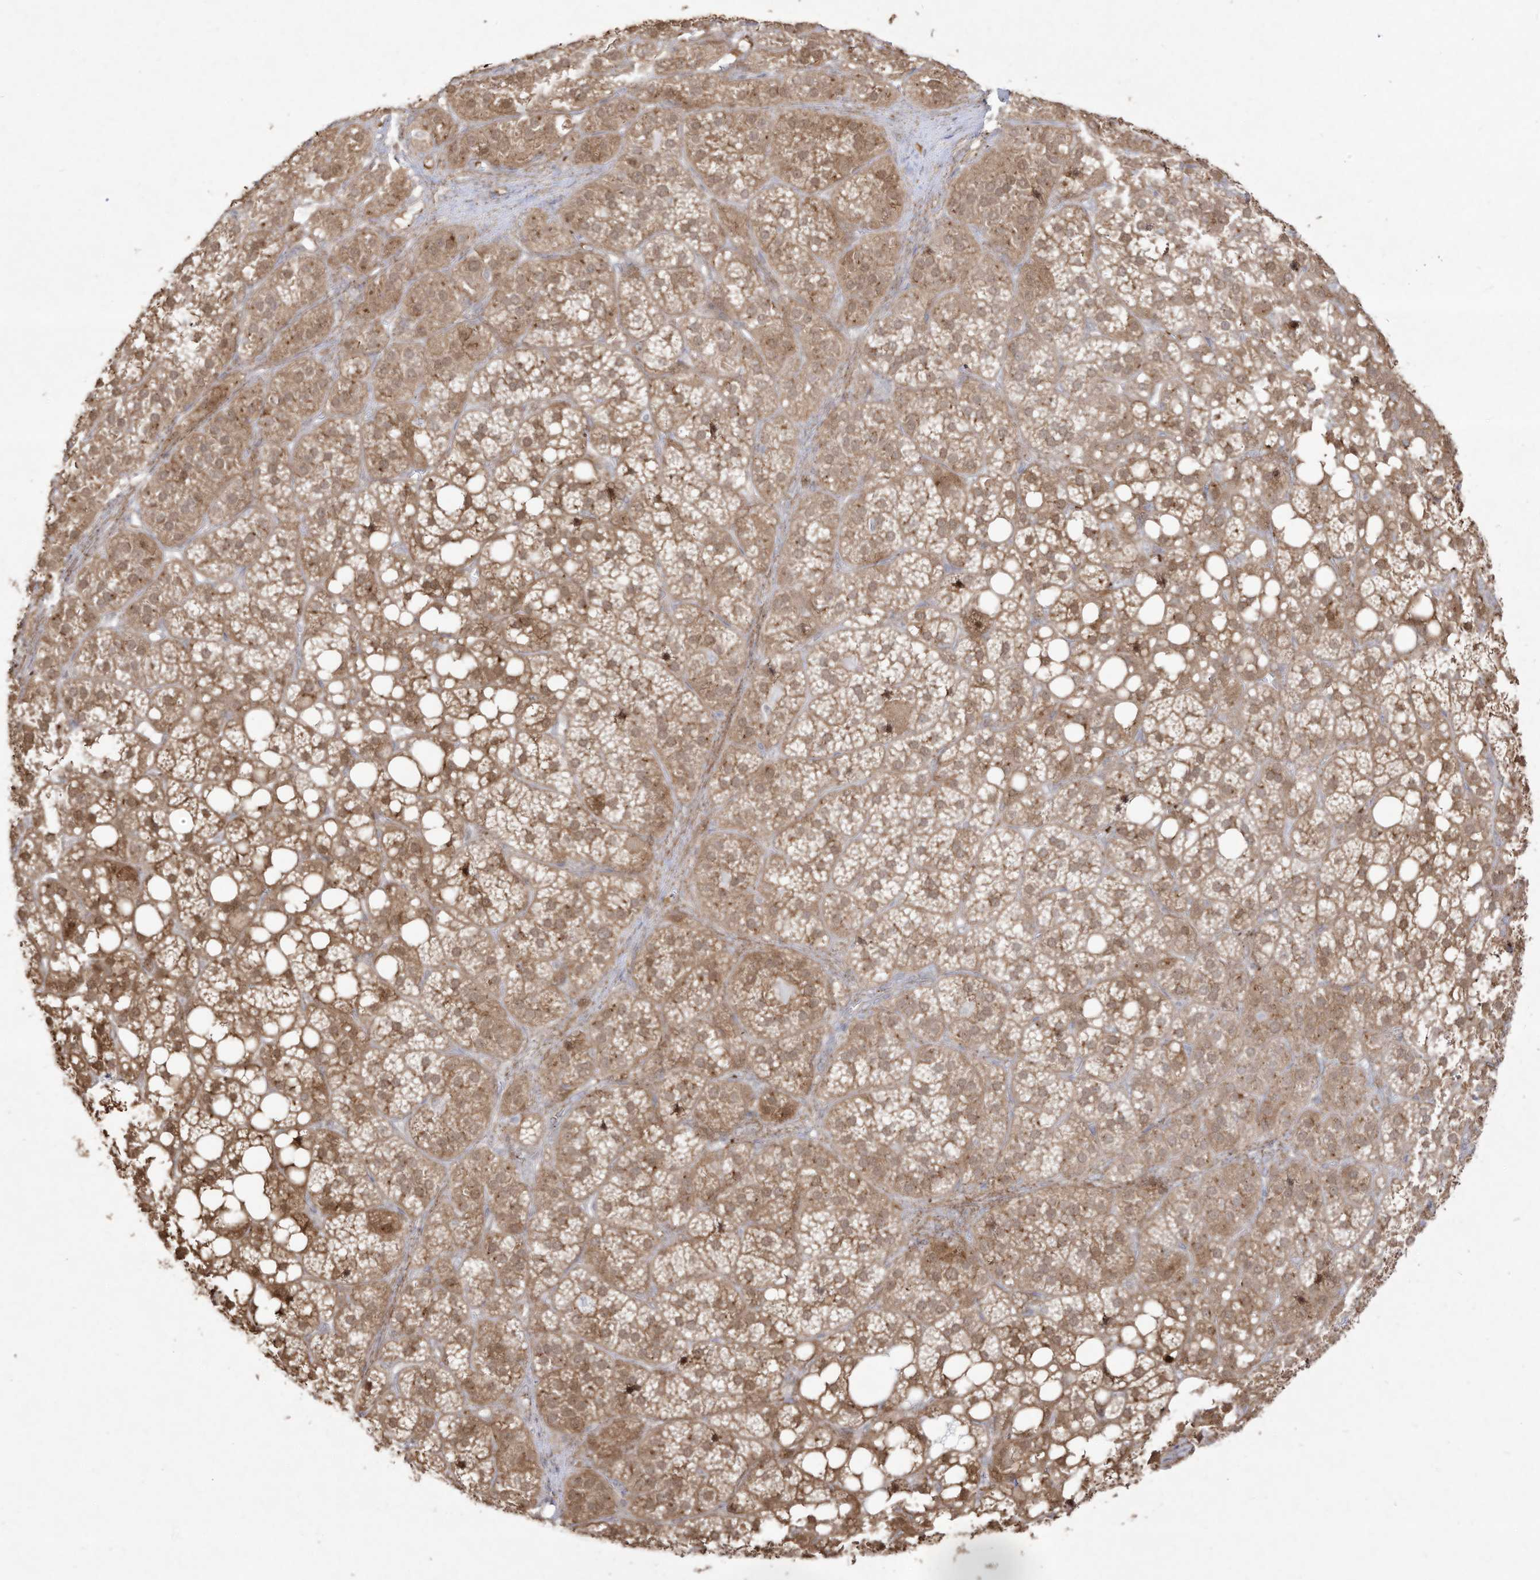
{"staining": {"intensity": "strong", "quantity": ">75%", "location": "cytoplasmic/membranous,nuclear"}, "tissue": "adrenal gland", "cell_type": "Glandular cells", "image_type": "normal", "snomed": [{"axis": "morphology", "description": "Normal tissue, NOS"}, {"axis": "topography", "description": "Adrenal gland"}], "caption": "Immunohistochemical staining of unremarkable adrenal gland reveals high levels of strong cytoplasmic/membranous,nuclear staining in about >75% of glandular cells.", "gene": "ZGRF1", "patient": {"sex": "female", "age": 59}}